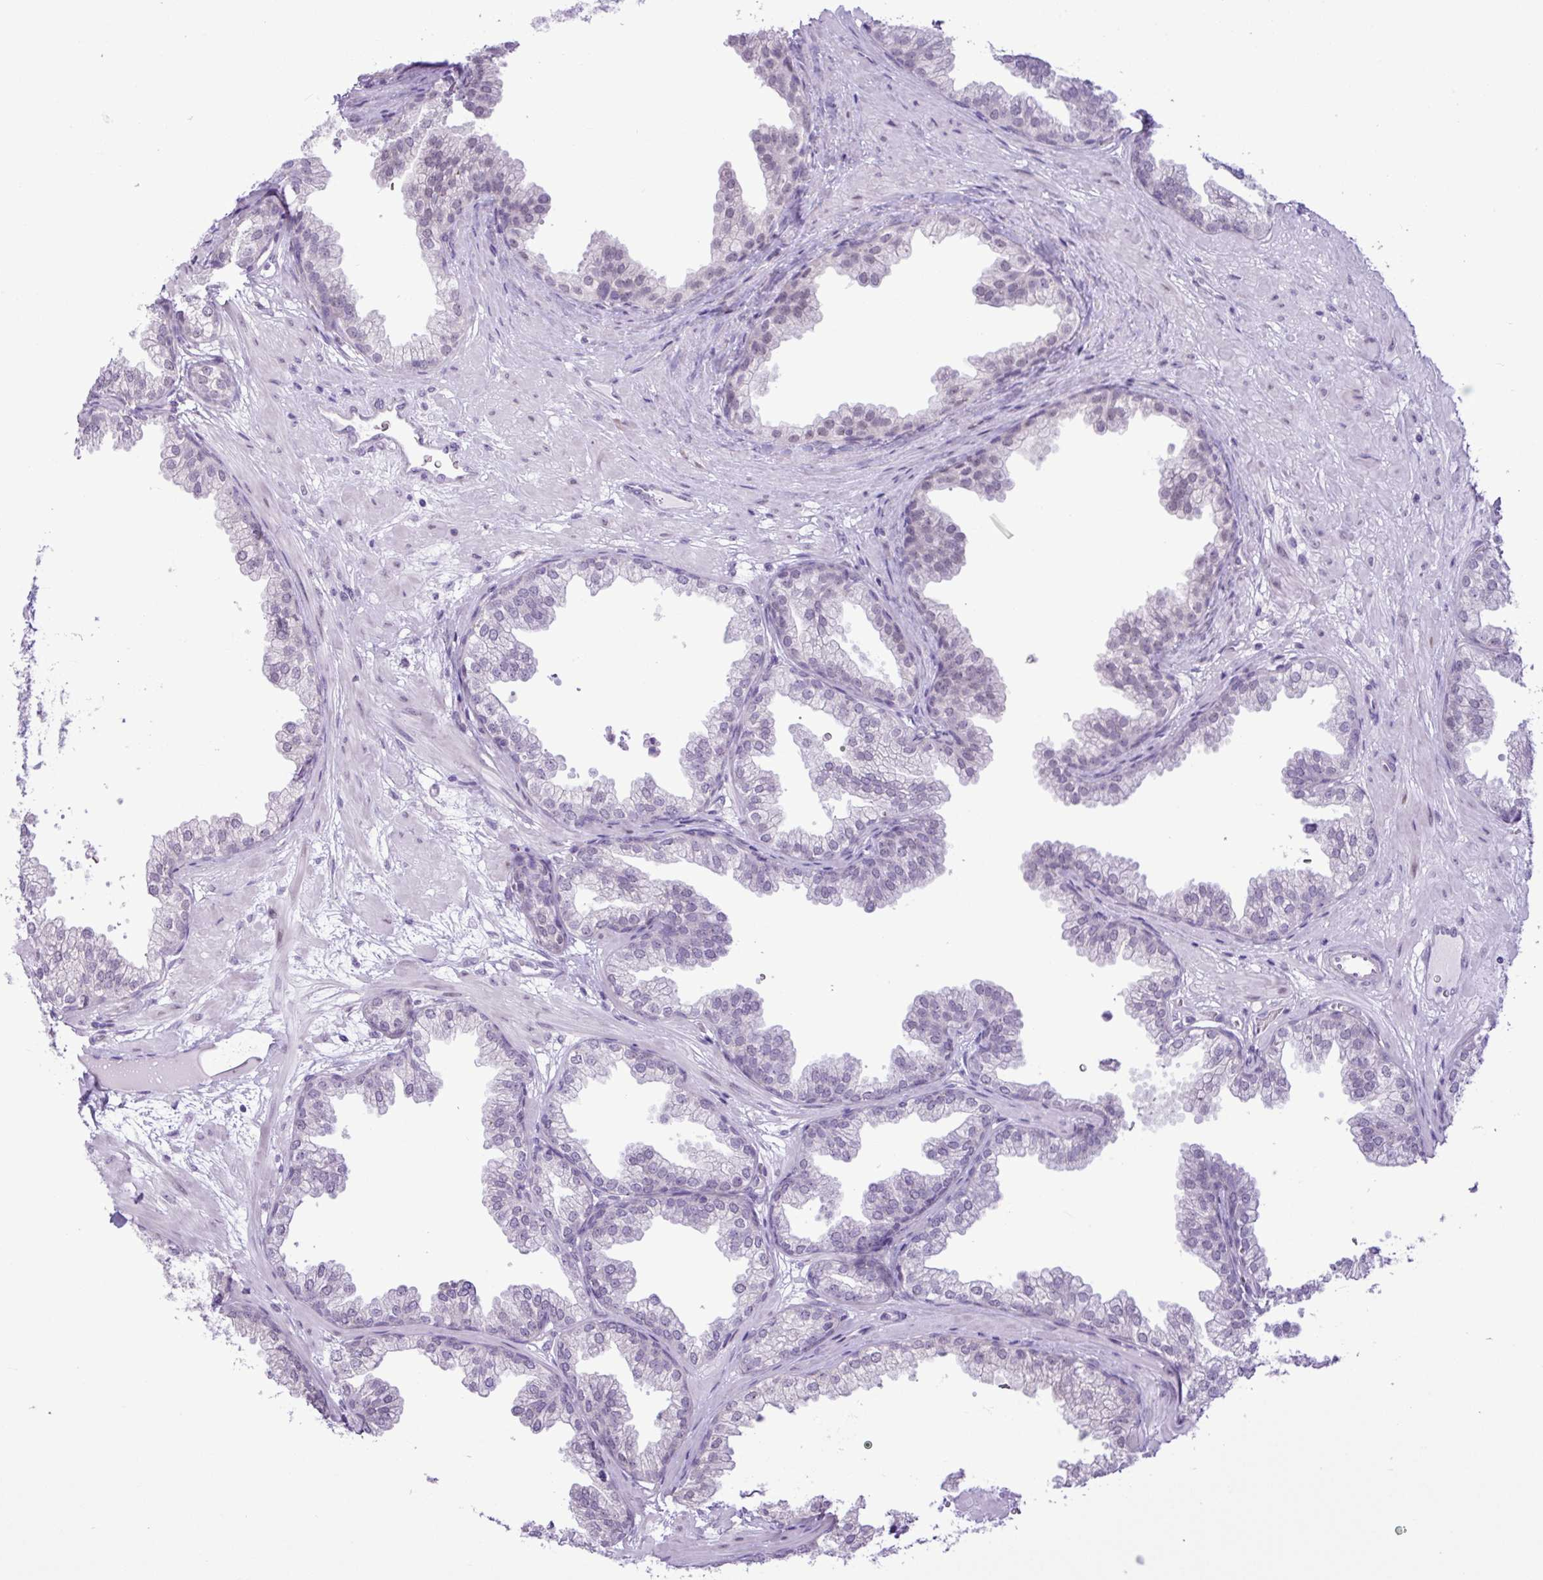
{"staining": {"intensity": "weak", "quantity": "<25%", "location": "nuclear"}, "tissue": "prostate", "cell_type": "Glandular cells", "image_type": "normal", "snomed": [{"axis": "morphology", "description": "Normal tissue, NOS"}, {"axis": "topography", "description": "Prostate"}], "caption": "This is a photomicrograph of immunohistochemistry (IHC) staining of benign prostate, which shows no positivity in glandular cells.", "gene": "ELOA2", "patient": {"sex": "male", "age": 37}}